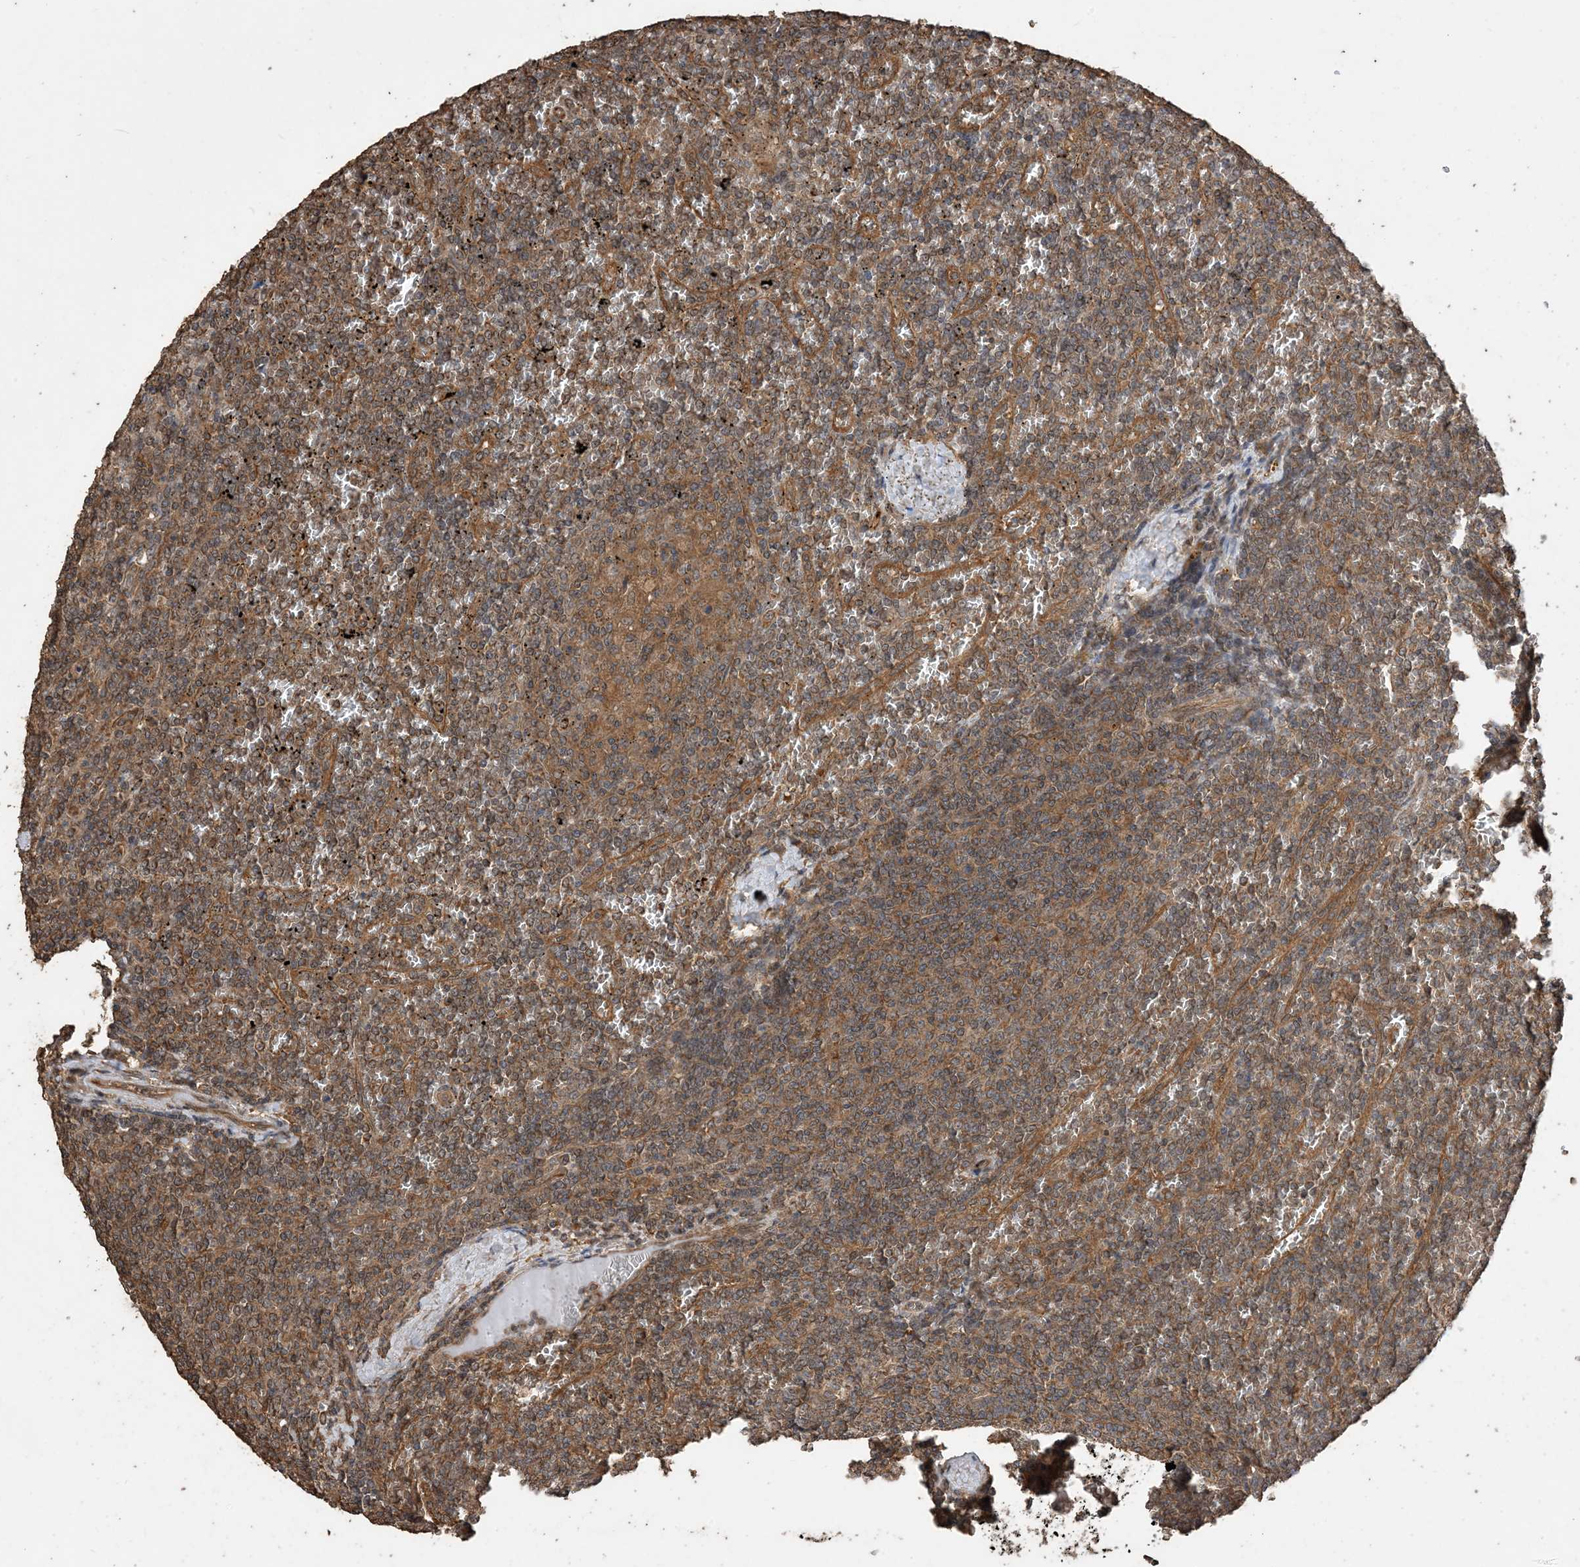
{"staining": {"intensity": "moderate", "quantity": "25%-75%", "location": "cytoplasmic/membranous"}, "tissue": "lymphoma", "cell_type": "Tumor cells", "image_type": "cancer", "snomed": [{"axis": "morphology", "description": "Malignant lymphoma, non-Hodgkin's type, Low grade"}, {"axis": "topography", "description": "Spleen"}], "caption": "Tumor cells show medium levels of moderate cytoplasmic/membranous positivity in approximately 25%-75% of cells in low-grade malignant lymphoma, non-Hodgkin's type.", "gene": "ZKSCAN5", "patient": {"sex": "female", "age": 19}}